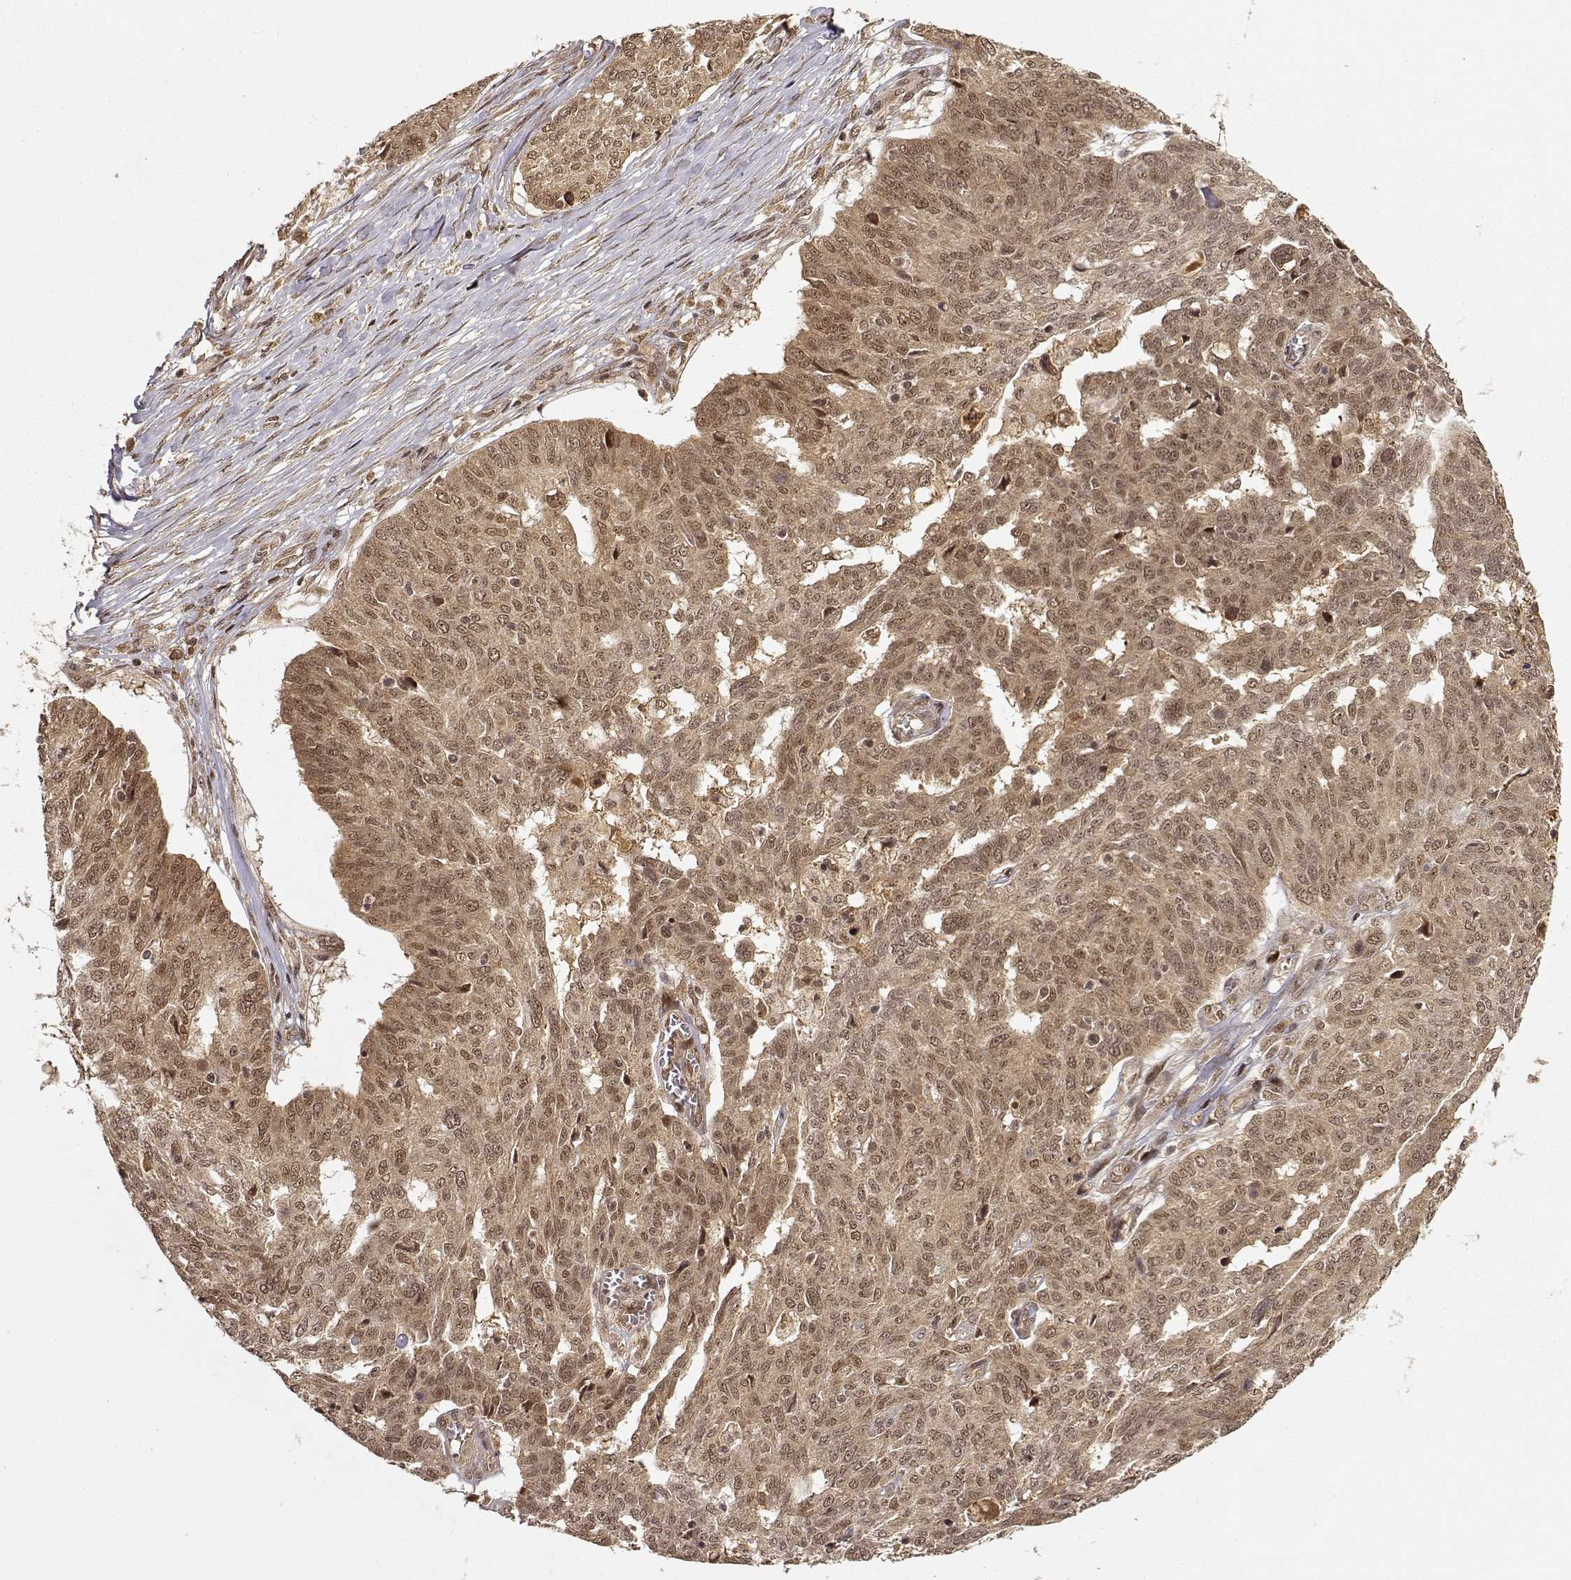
{"staining": {"intensity": "moderate", "quantity": ">75%", "location": "cytoplasmic/membranous,nuclear"}, "tissue": "ovarian cancer", "cell_type": "Tumor cells", "image_type": "cancer", "snomed": [{"axis": "morphology", "description": "Cystadenocarcinoma, serous, NOS"}, {"axis": "topography", "description": "Ovary"}], "caption": "Tumor cells reveal moderate cytoplasmic/membranous and nuclear staining in approximately >75% of cells in ovarian cancer.", "gene": "MAEA", "patient": {"sex": "female", "age": 67}}